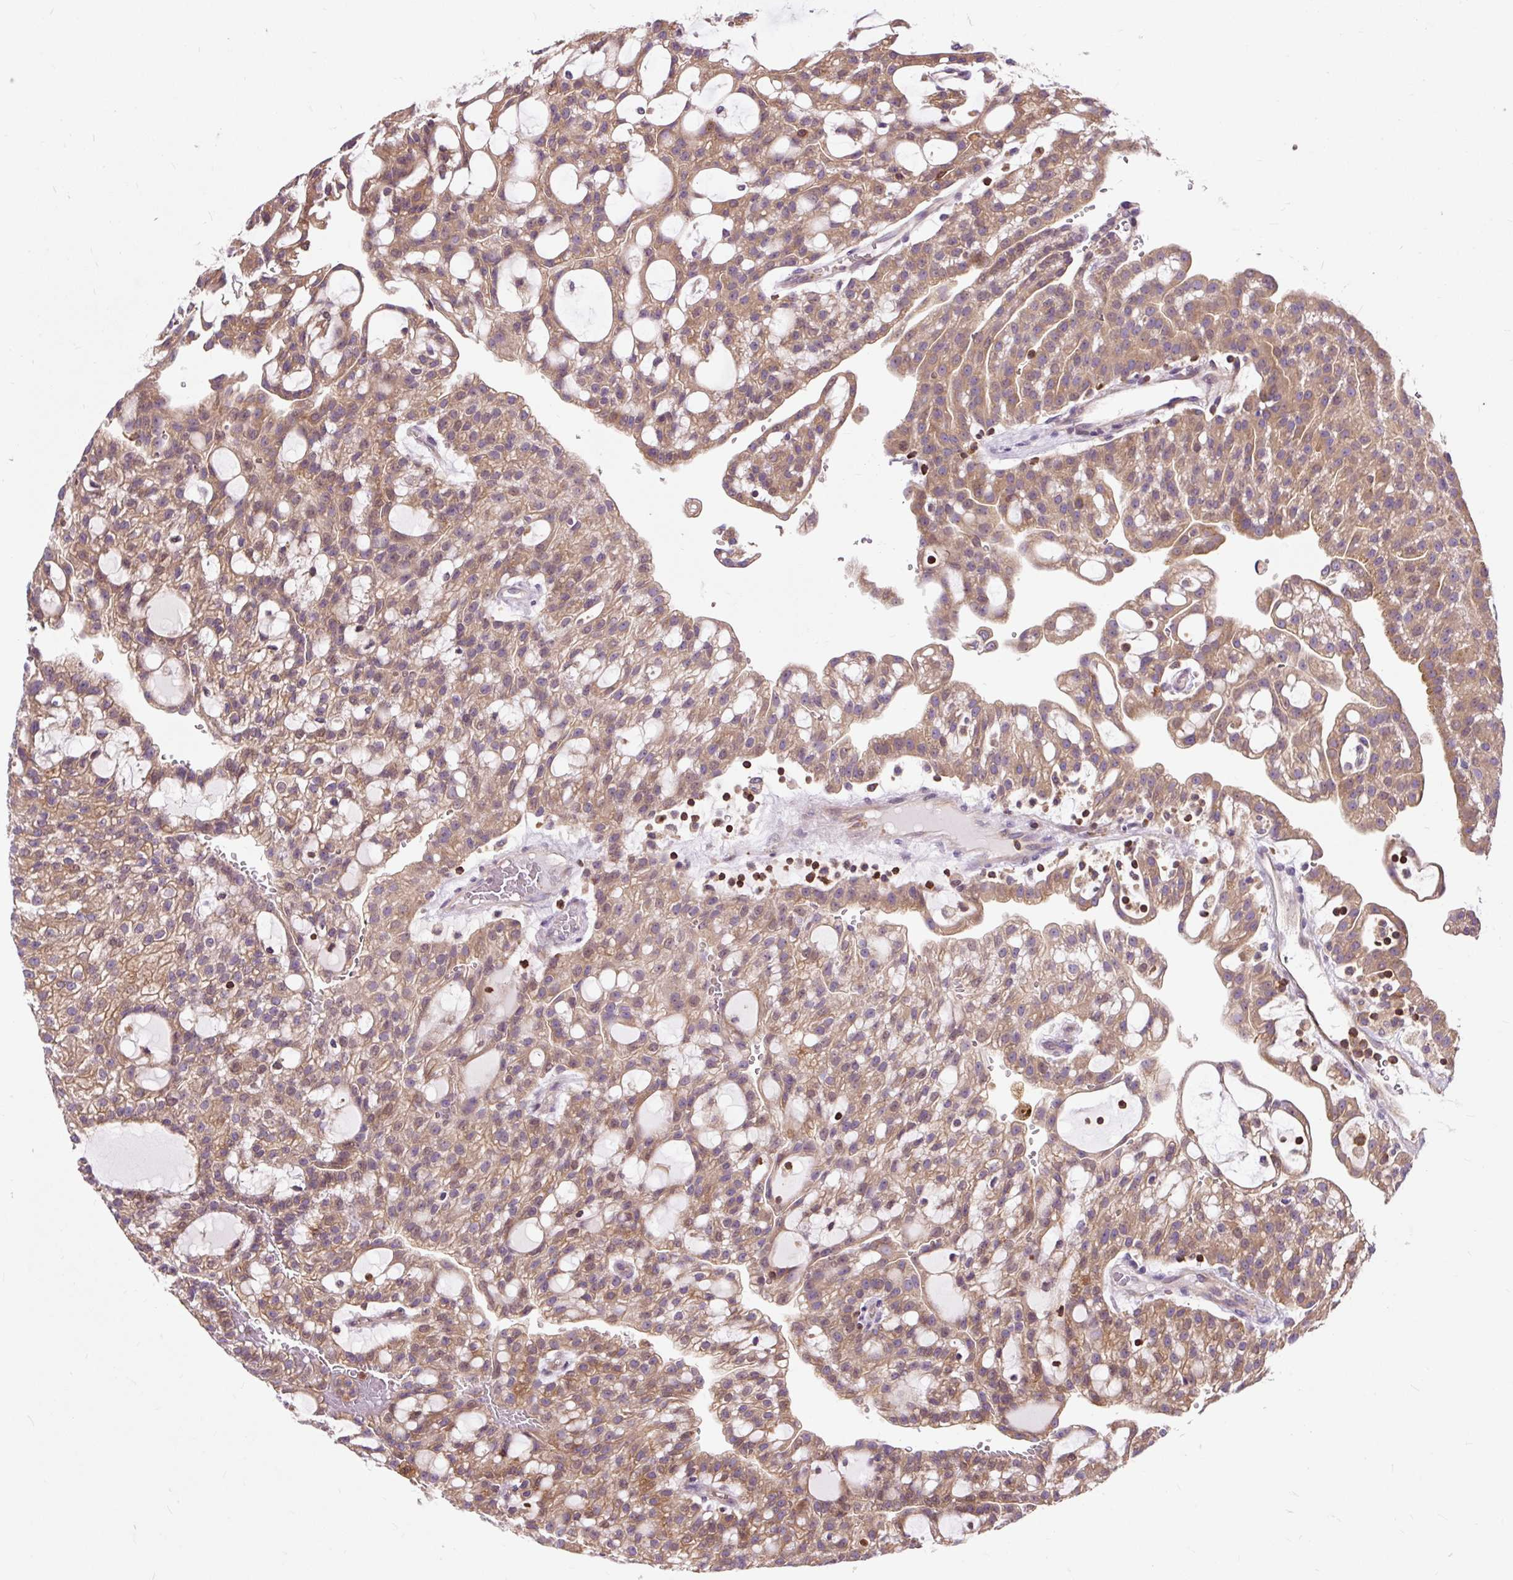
{"staining": {"intensity": "moderate", "quantity": ">75%", "location": "cytoplasmic/membranous"}, "tissue": "renal cancer", "cell_type": "Tumor cells", "image_type": "cancer", "snomed": [{"axis": "morphology", "description": "Adenocarcinoma, NOS"}, {"axis": "topography", "description": "Kidney"}], "caption": "Protein staining displays moderate cytoplasmic/membranous positivity in approximately >75% of tumor cells in renal cancer.", "gene": "CISD3", "patient": {"sex": "male", "age": 63}}